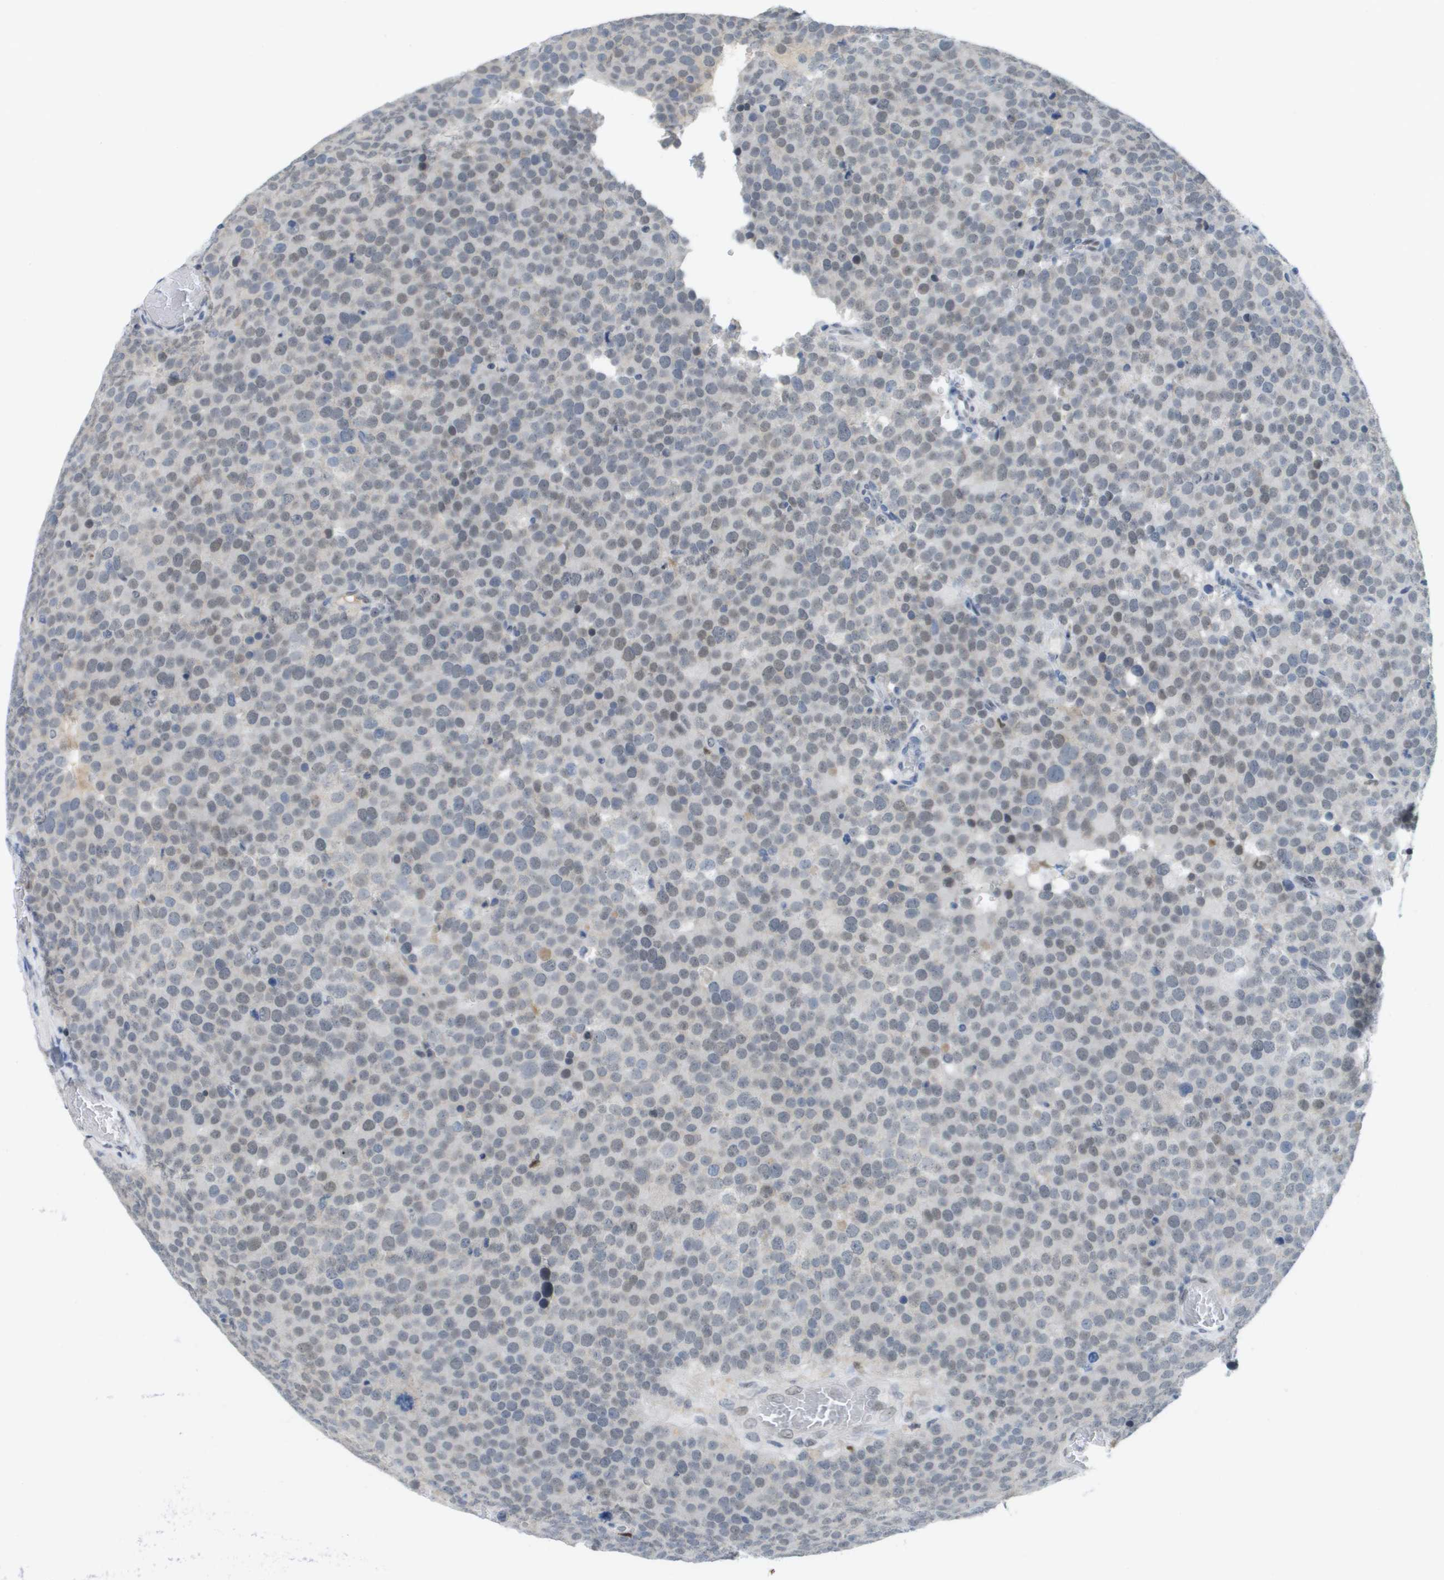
{"staining": {"intensity": "weak", "quantity": "<25%", "location": "nuclear"}, "tissue": "testis cancer", "cell_type": "Tumor cells", "image_type": "cancer", "snomed": [{"axis": "morphology", "description": "Normal tissue, NOS"}, {"axis": "morphology", "description": "Seminoma, NOS"}, {"axis": "topography", "description": "Testis"}], "caption": "Immunohistochemistry of seminoma (testis) demonstrates no staining in tumor cells. Brightfield microscopy of IHC stained with DAB (brown) and hematoxylin (blue), captured at high magnification.", "gene": "TP53RK", "patient": {"sex": "male", "age": 71}}